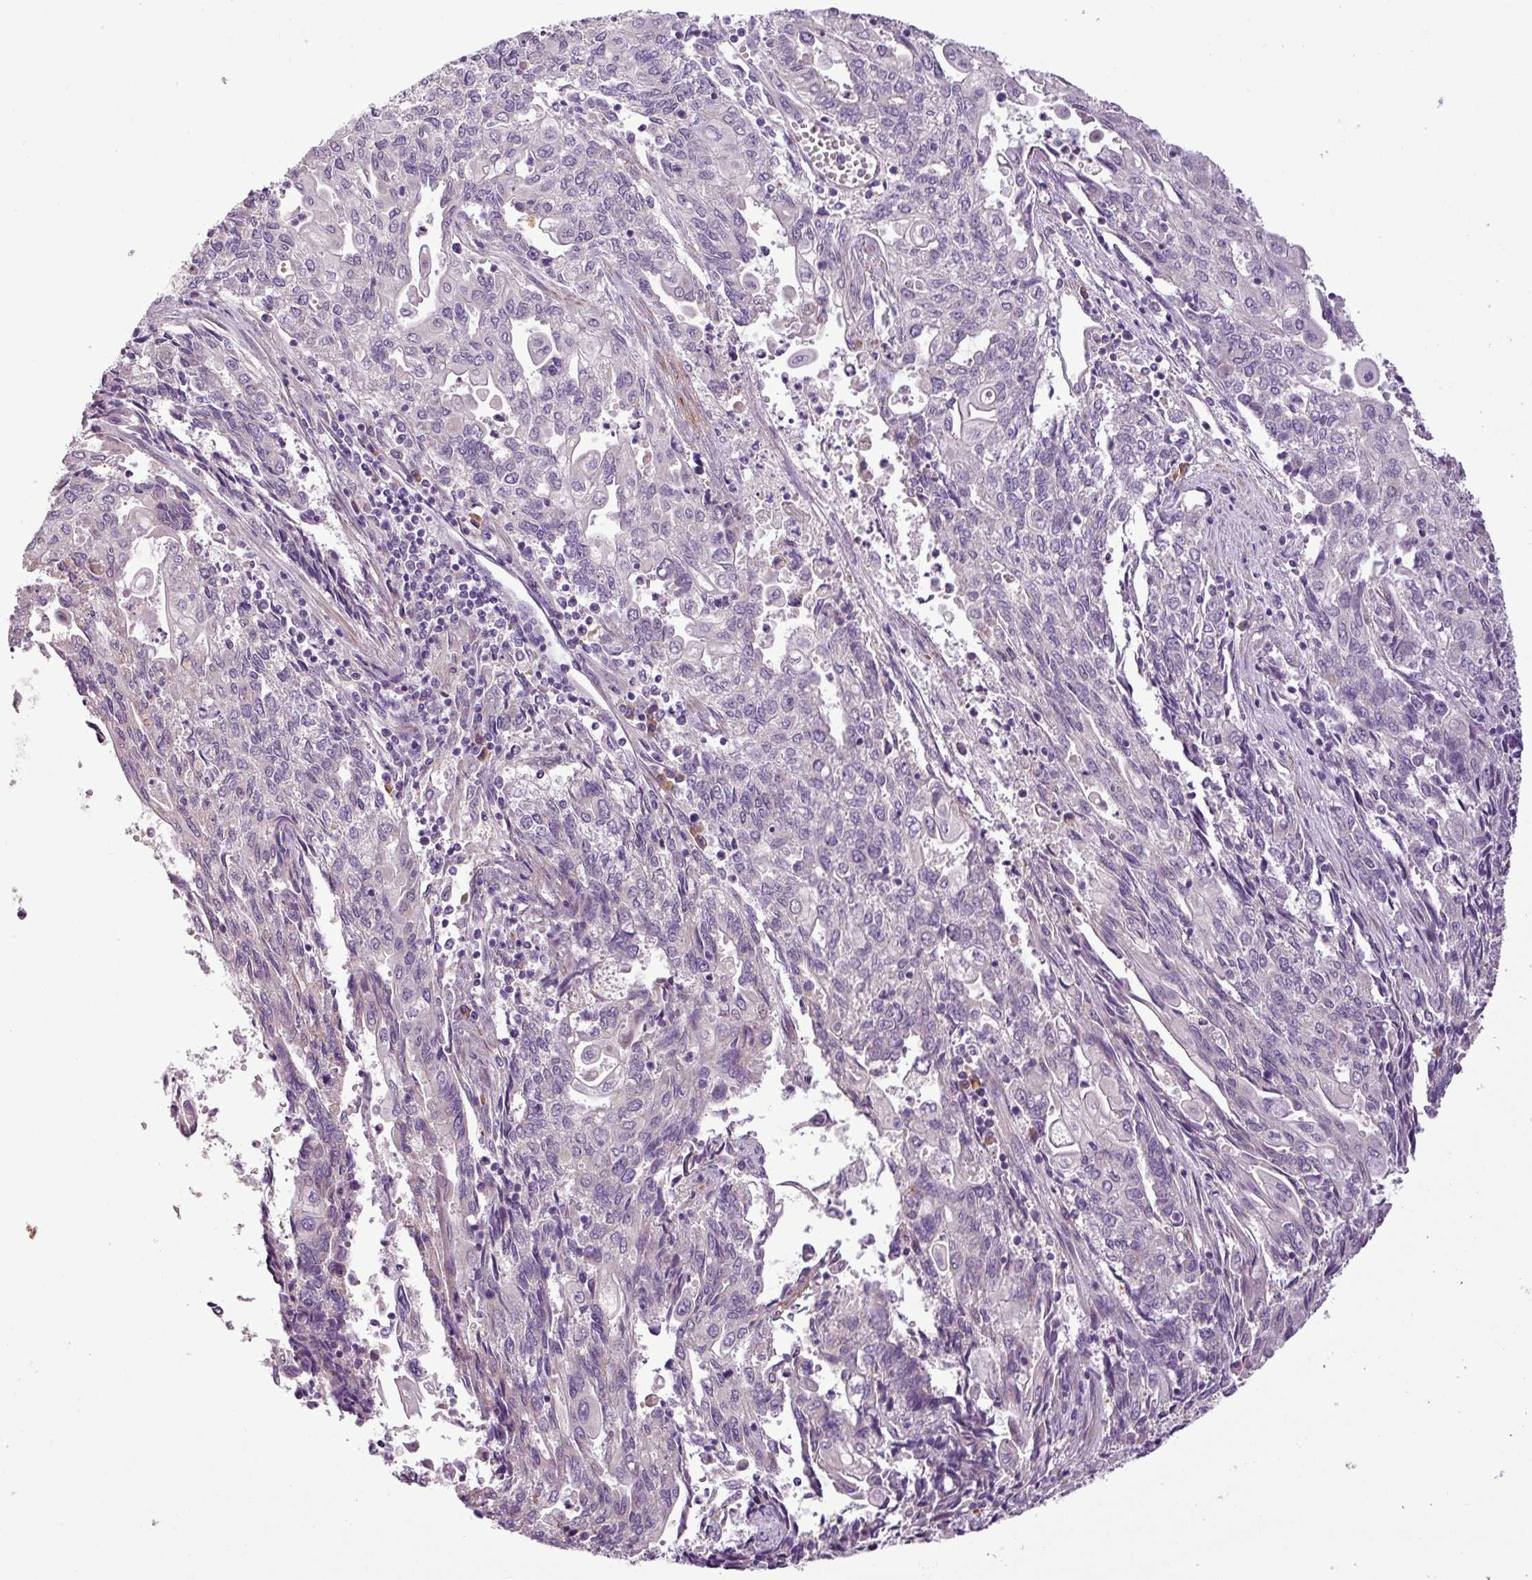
{"staining": {"intensity": "negative", "quantity": "none", "location": "none"}, "tissue": "endometrial cancer", "cell_type": "Tumor cells", "image_type": "cancer", "snomed": [{"axis": "morphology", "description": "Adenocarcinoma, NOS"}, {"axis": "topography", "description": "Endometrium"}], "caption": "The histopathology image demonstrates no staining of tumor cells in endometrial cancer (adenocarcinoma).", "gene": "MOCS3", "patient": {"sex": "female", "age": 54}}